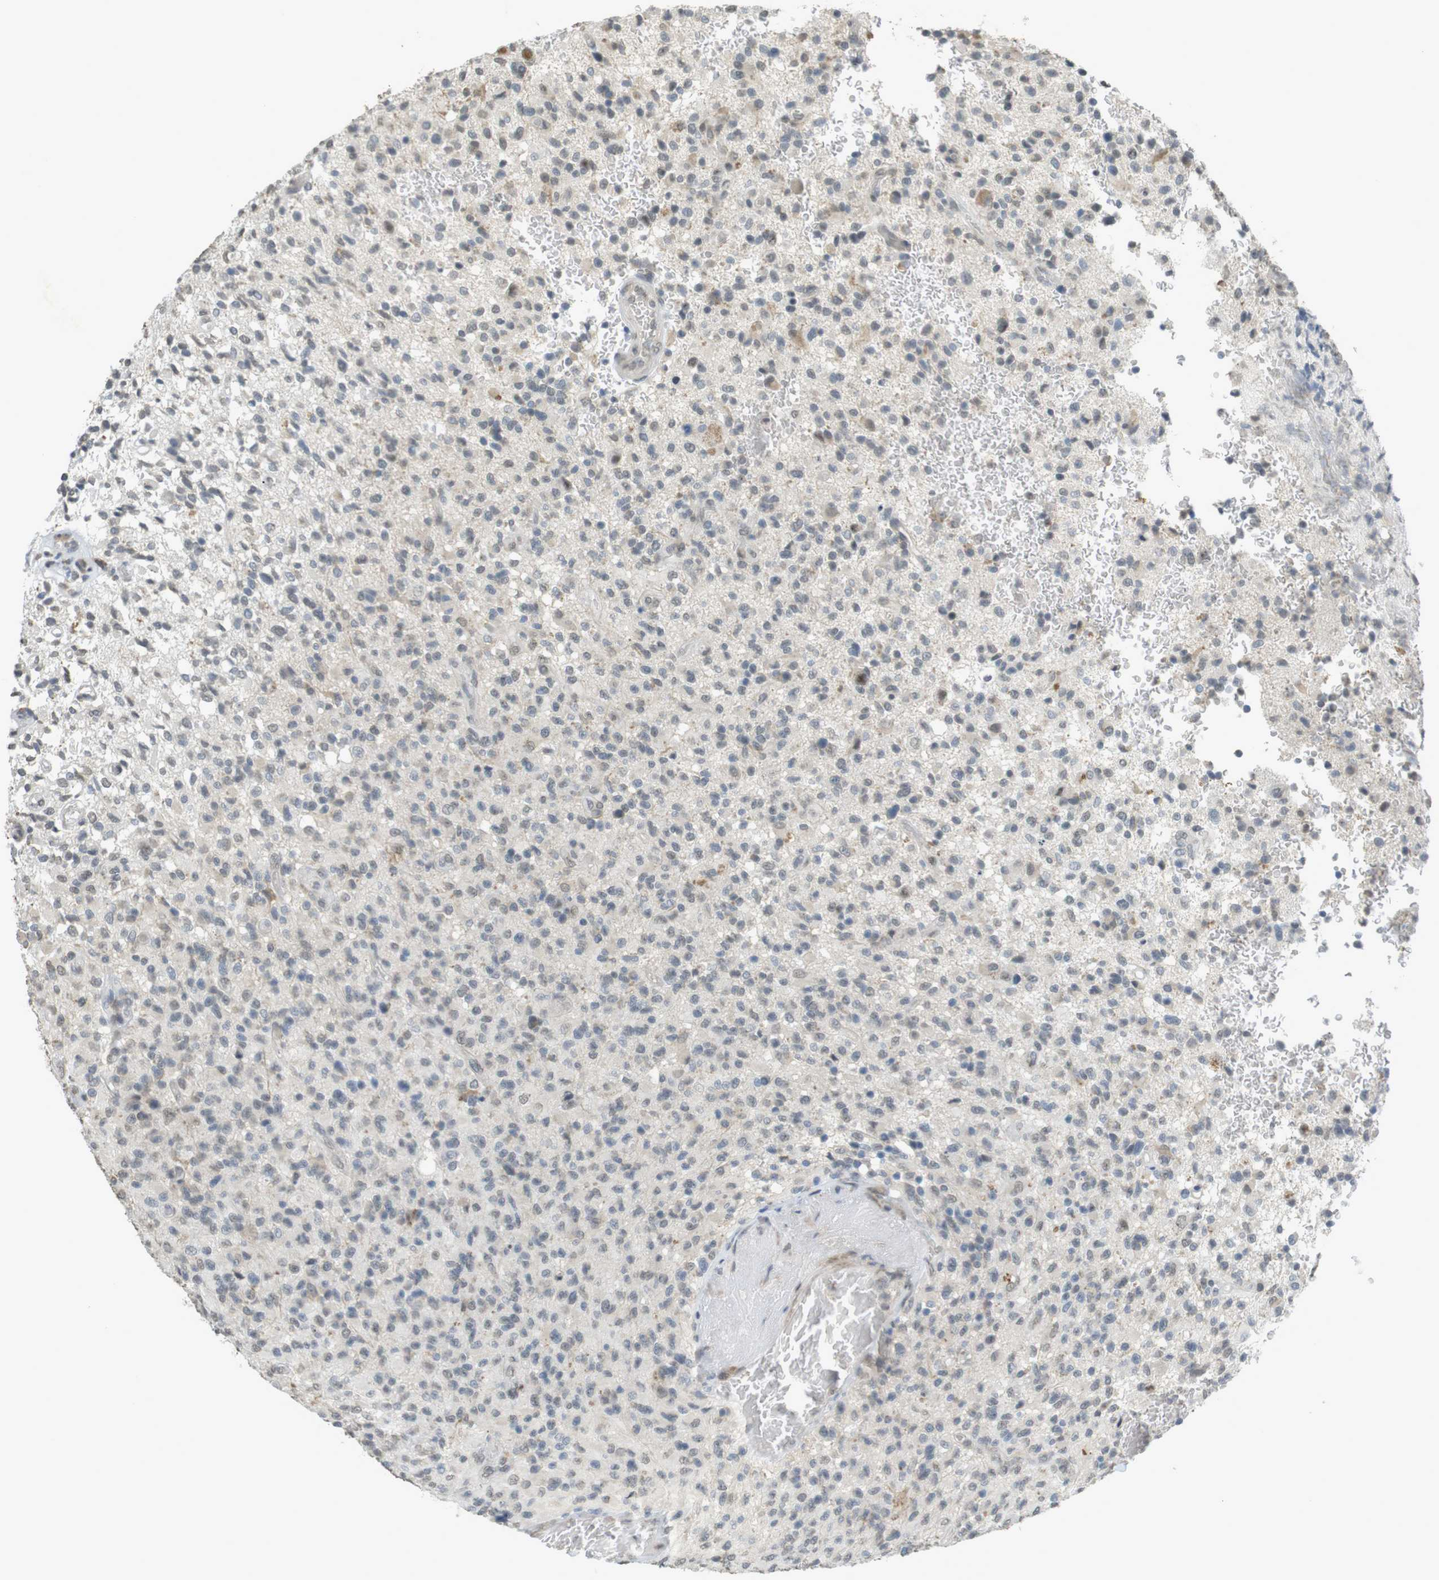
{"staining": {"intensity": "weak", "quantity": "<25%", "location": "cytoplasmic/membranous"}, "tissue": "glioma", "cell_type": "Tumor cells", "image_type": "cancer", "snomed": [{"axis": "morphology", "description": "Glioma, malignant, High grade"}, {"axis": "topography", "description": "Brain"}], "caption": "A high-resolution micrograph shows immunohistochemistry (IHC) staining of high-grade glioma (malignant), which exhibits no significant expression in tumor cells.", "gene": "FZD10", "patient": {"sex": "male", "age": 71}}